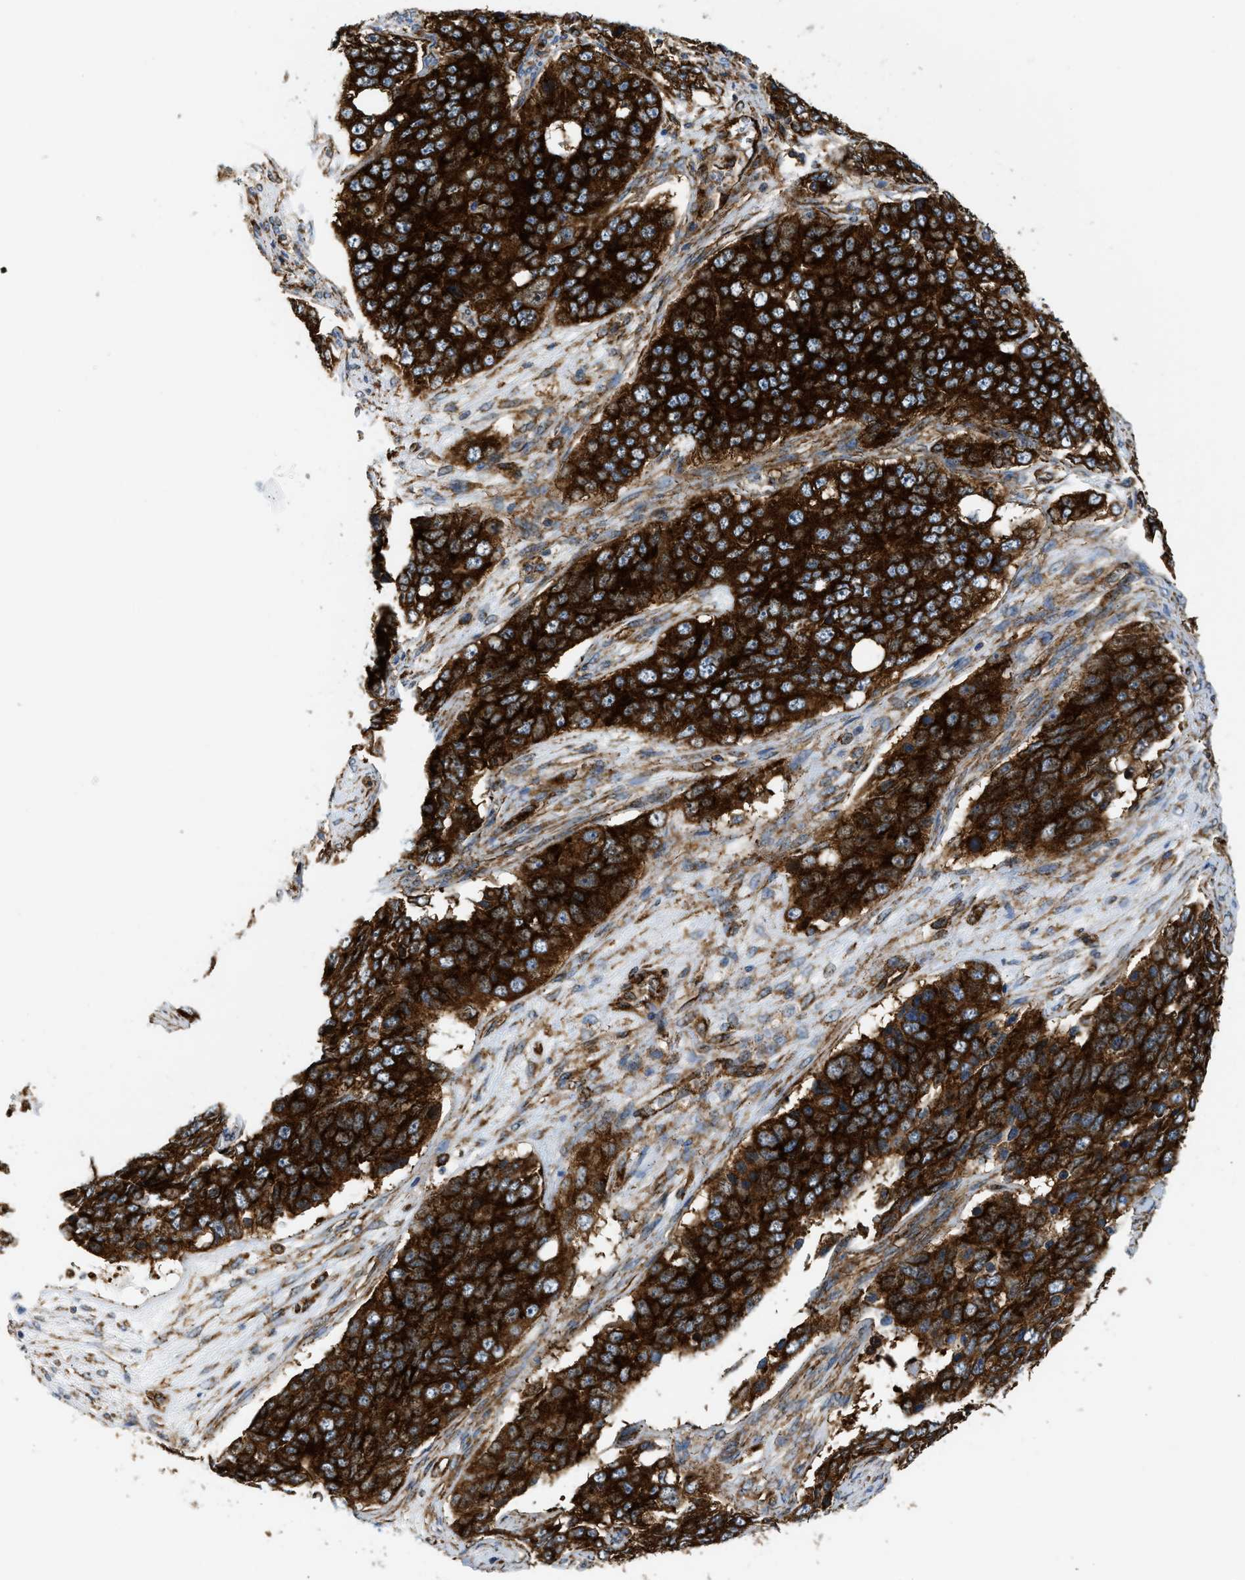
{"staining": {"intensity": "strong", "quantity": ">75%", "location": "cytoplasmic/membranous"}, "tissue": "ovarian cancer", "cell_type": "Tumor cells", "image_type": "cancer", "snomed": [{"axis": "morphology", "description": "Carcinoma, endometroid"}, {"axis": "topography", "description": "Ovary"}], "caption": "IHC staining of ovarian endometroid carcinoma, which exhibits high levels of strong cytoplasmic/membranous positivity in about >75% of tumor cells indicating strong cytoplasmic/membranous protein expression. The staining was performed using DAB (3,3'-diaminobenzidine) (brown) for protein detection and nuclei were counterstained in hematoxylin (blue).", "gene": "HIP1", "patient": {"sex": "female", "age": 51}}